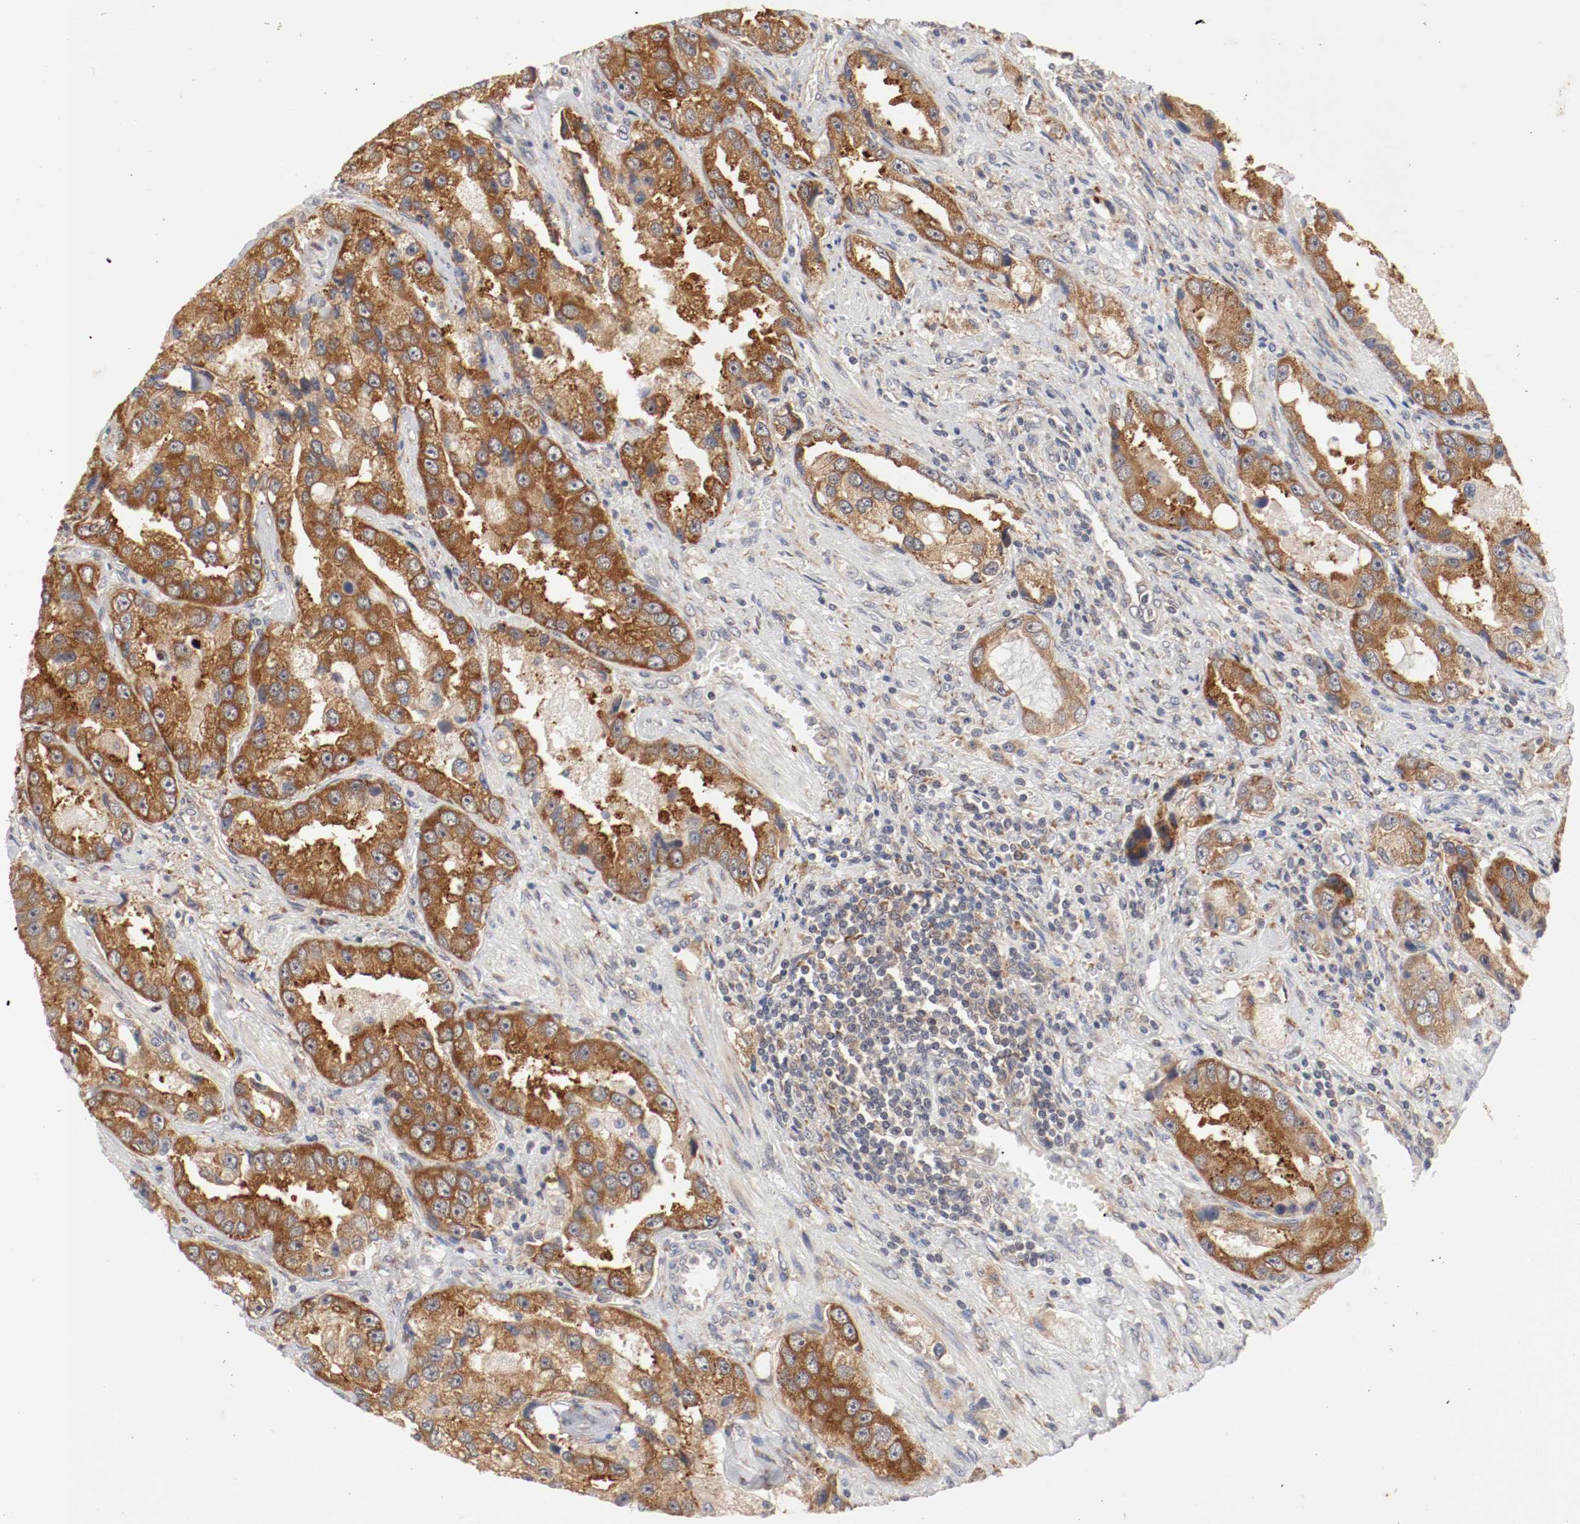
{"staining": {"intensity": "moderate", "quantity": ">75%", "location": "cytoplasmic/membranous"}, "tissue": "prostate cancer", "cell_type": "Tumor cells", "image_type": "cancer", "snomed": [{"axis": "morphology", "description": "Adenocarcinoma, High grade"}, {"axis": "topography", "description": "Prostate"}], "caption": "The image displays a brown stain indicating the presence of a protein in the cytoplasmic/membranous of tumor cells in prostate high-grade adenocarcinoma.", "gene": "FKBP3", "patient": {"sex": "male", "age": 63}}